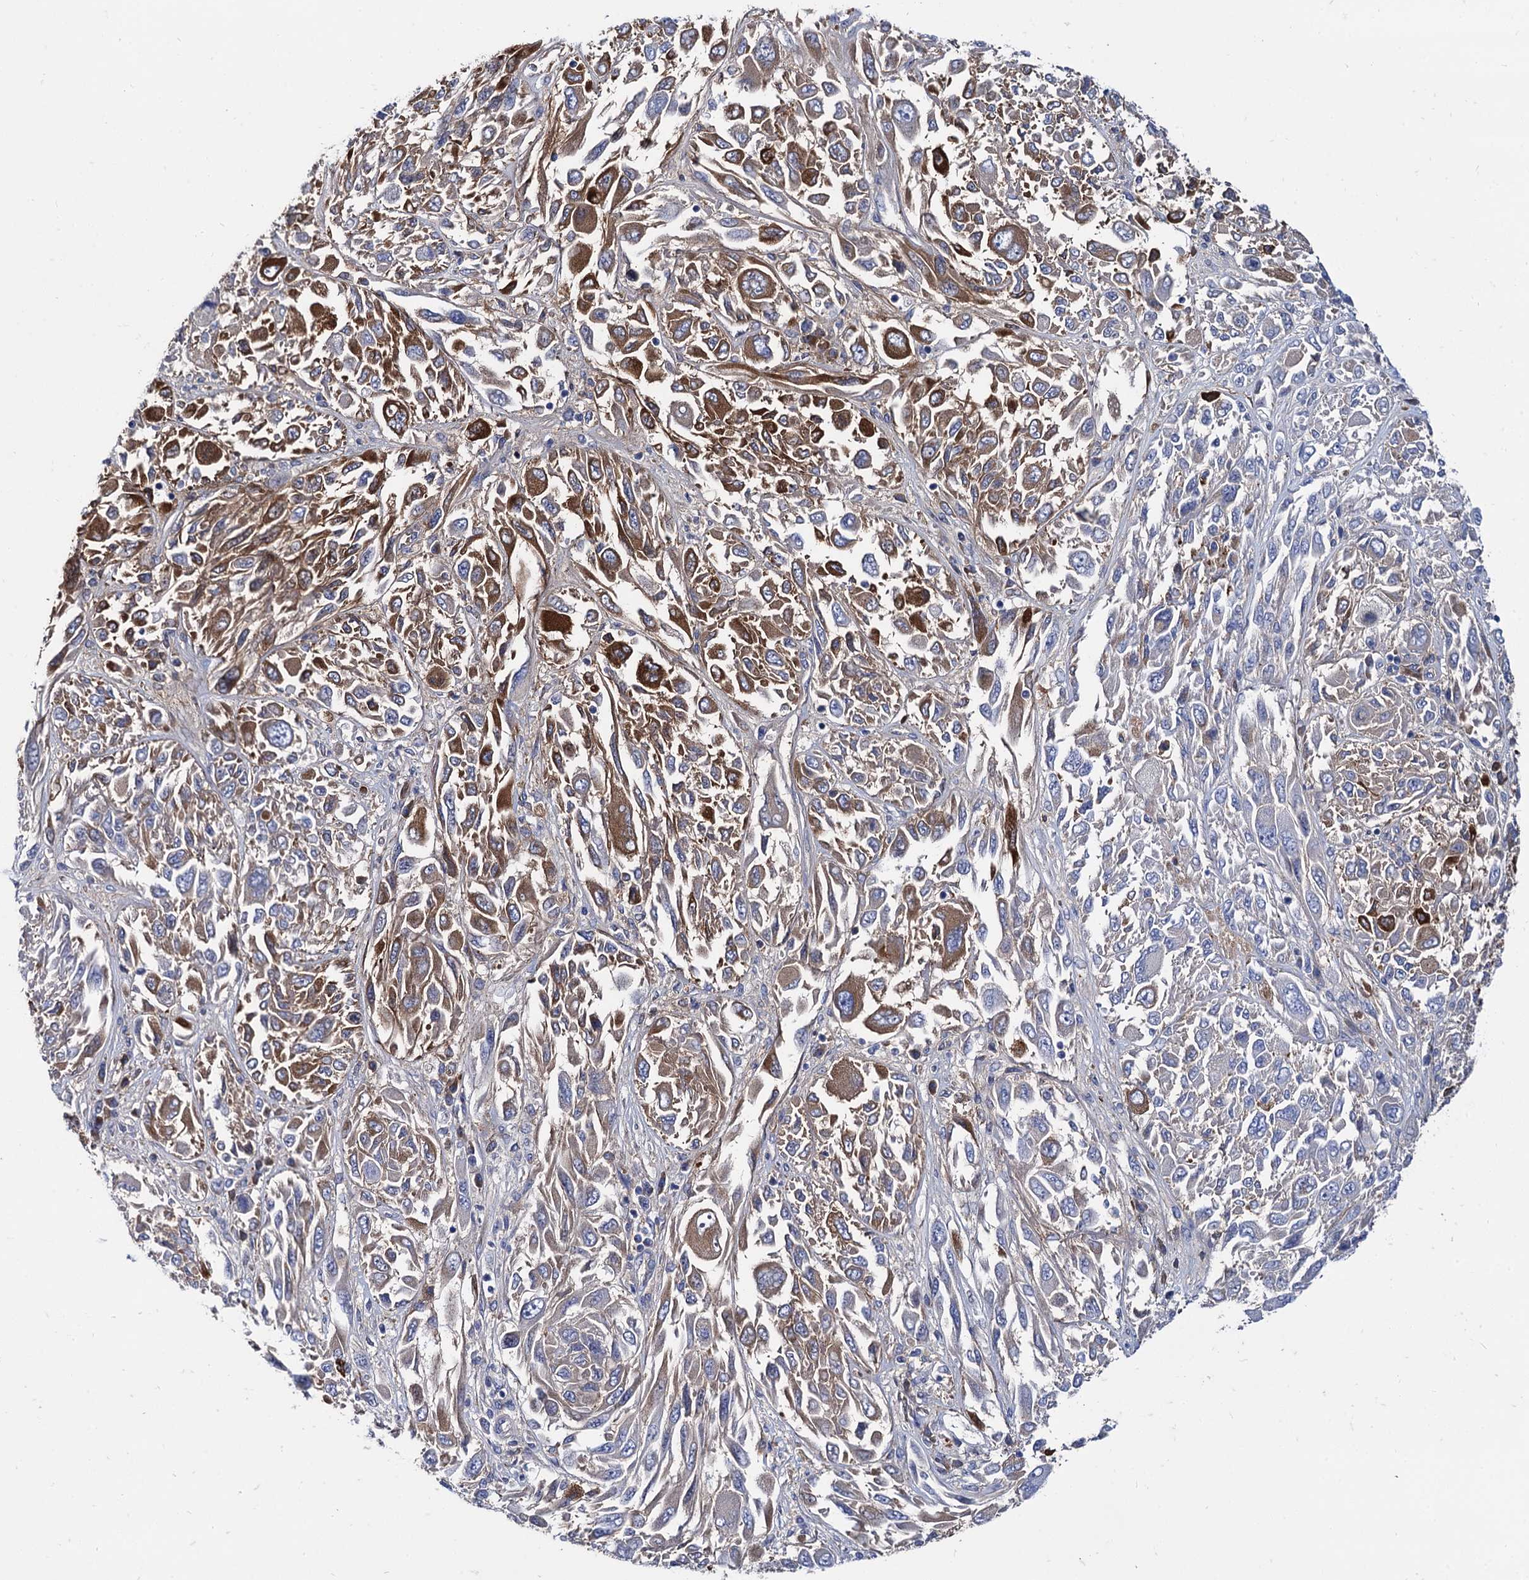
{"staining": {"intensity": "moderate", "quantity": "<25%", "location": "cytoplasmic/membranous"}, "tissue": "melanoma", "cell_type": "Tumor cells", "image_type": "cancer", "snomed": [{"axis": "morphology", "description": "Malignant melanoma, NOS"}, {"axis": "topography", "description": "Skin"}], "caption": "Immunohistochemical staining of human malignant melanoma reveals low levels of moderate cytoplasmic/membranous staining in approximately <25% of tumor cells.", "gene": "APOD", "patient": {"sex": "female", "age": 91}}